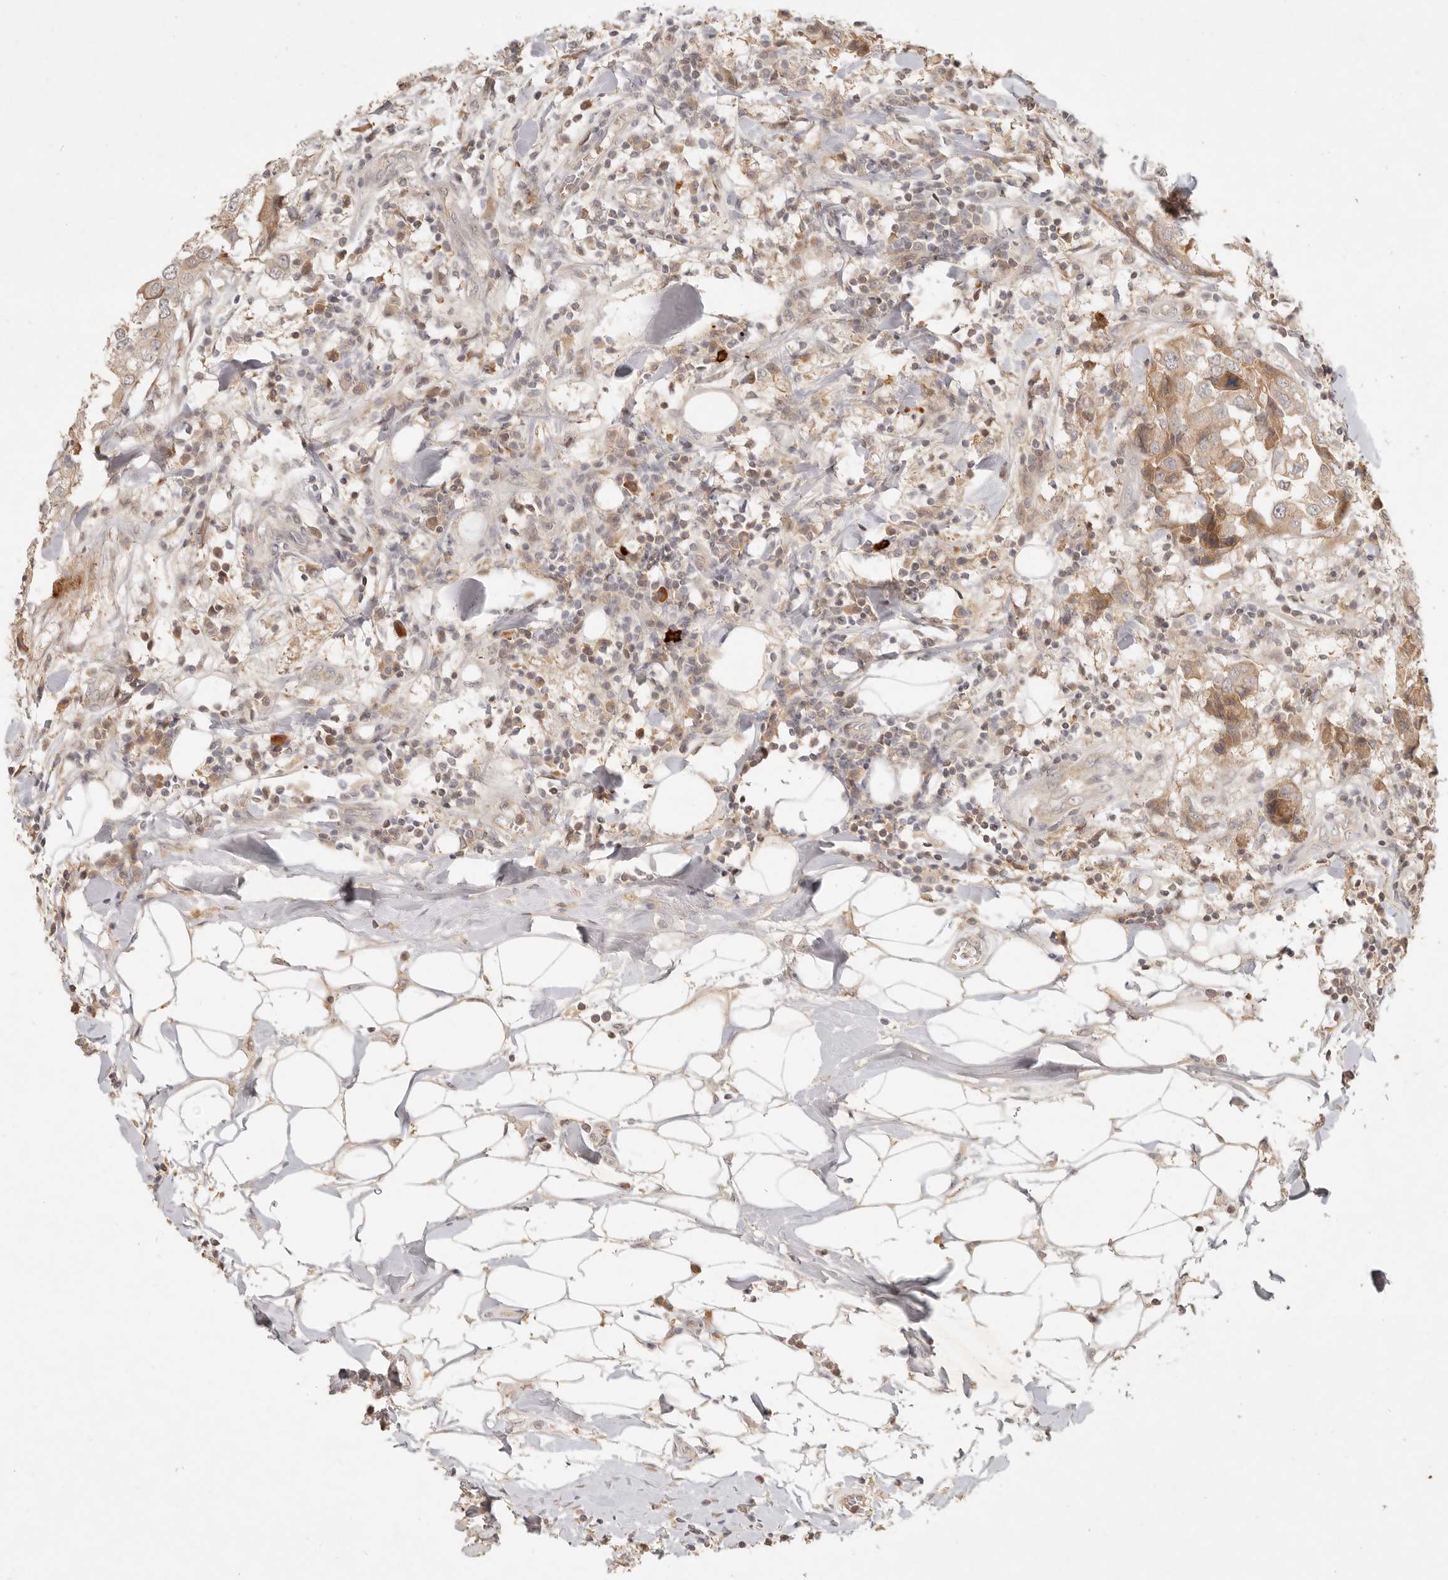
{"staining": {"intensity": "weak", "quantity": ">75%", "location": "cytoplasmic/membranous"}, "tissue": "breast cancer", "cell_type": "Tumor cells", "image_type": "cancer", "snomed": [{"axis": "morphology", "description": "Duct carcinoma"}, {"axis": "topography", "description": "Breast"}], "caption": "Immunohistochemistry (IHC) (DAB) staining of breast intraductal carcinoma reveals weak cytoplasmic/membranous protein expression in approximately >75% of tumor cells.", "gene": "UBXN11", "patient": {"sex": "female", "age": 27}}